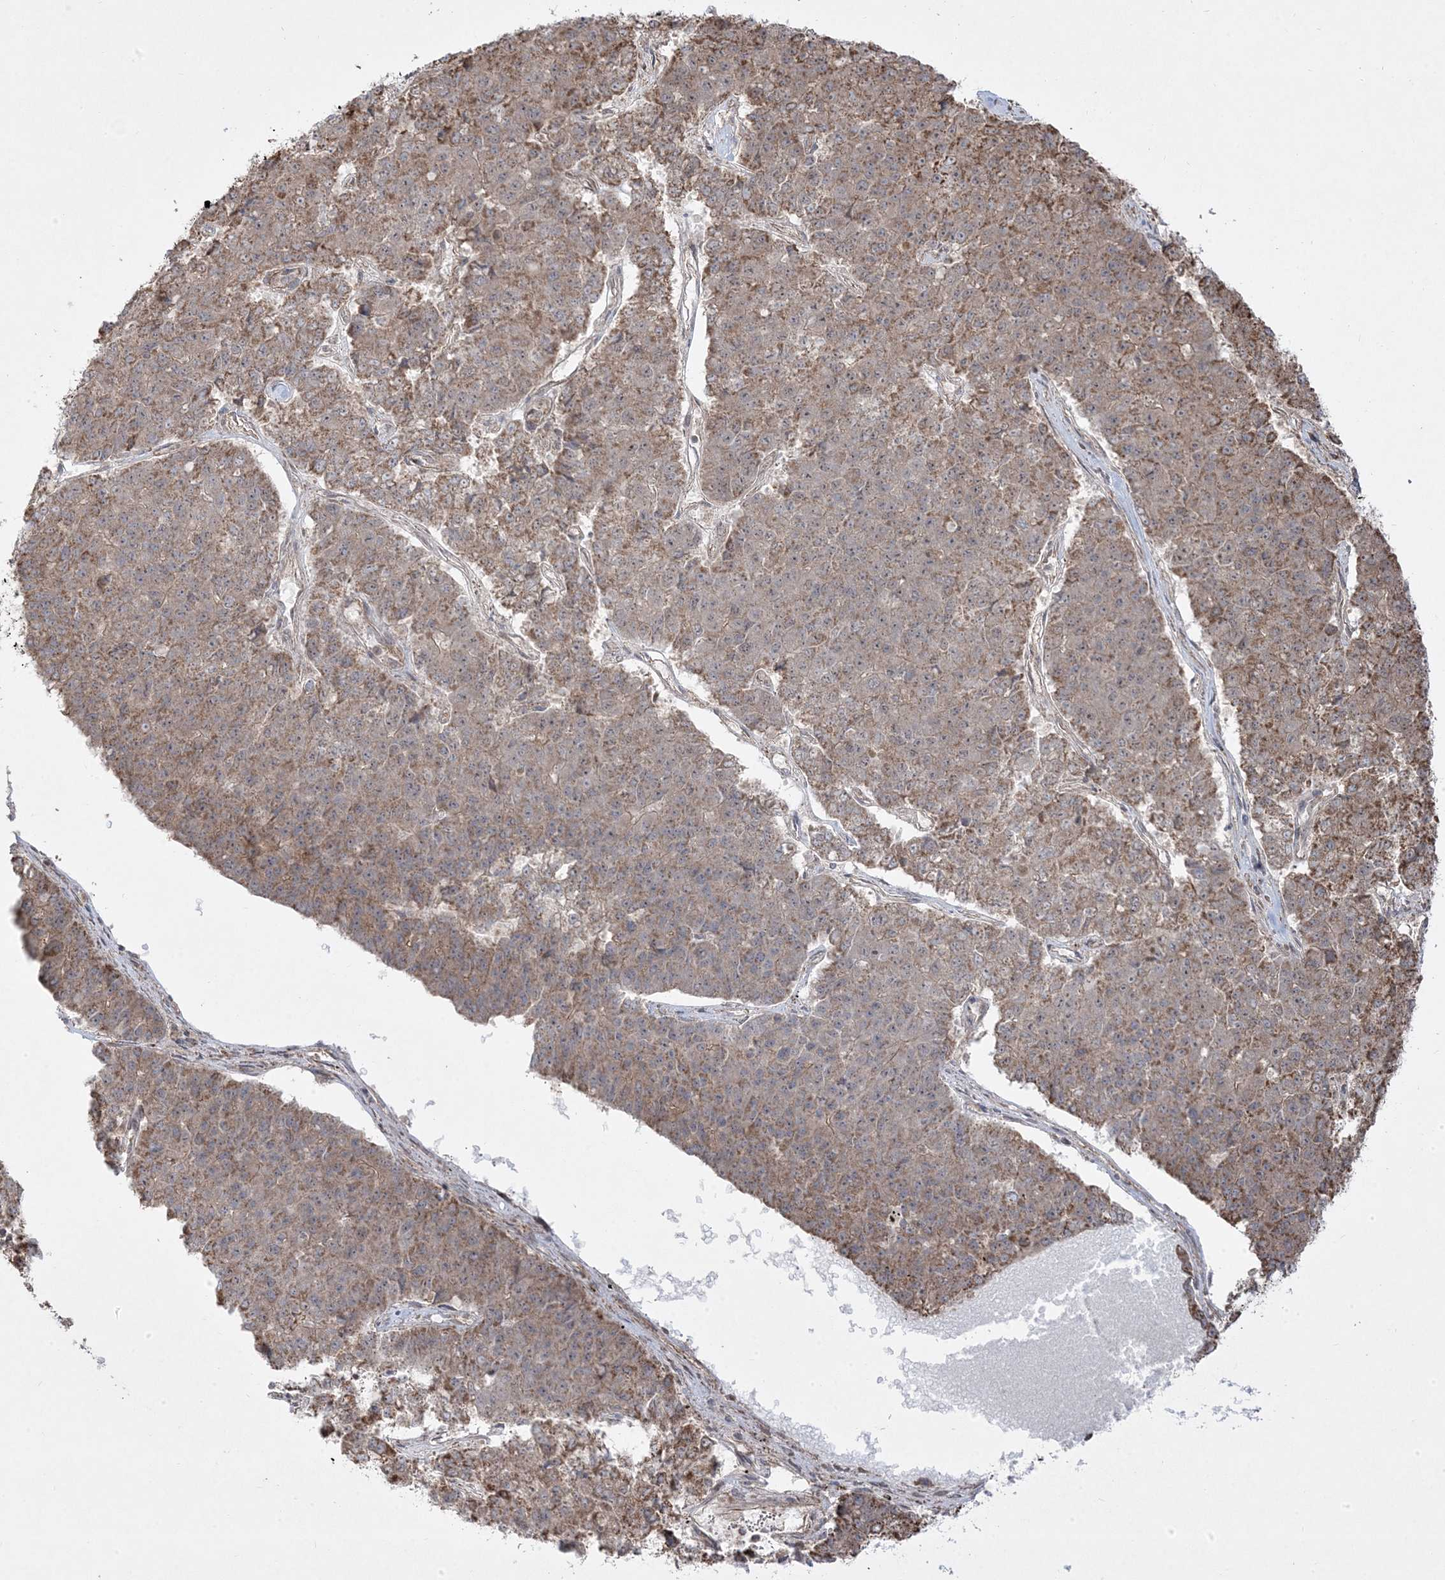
{"staining": {"intensity": "weak", "quantity": ">75%", "location": "cytoplasmic/membranous"}, "tissue": "pancreatic cancer", "cell_type": "Tumor cells", "image_type": "cancer", "snomed": [{"axis": "morphology", "description": "Adenocarcinoma, NOS"}, {"axis": "topography", "description": "Pancreas"}], "caption": "Weak cytoplasmic/membranous protein staining is seen in approximately >75% of tumor cells in pancreatic adenocarcinoma. Using DAB (3,3'-diaminobenzidine) (brown) and hematoxylin (blue) stains, captured at high magnification using brightfield microscopy.", "gene": "CLUAP1", "patient": {"sex": "male", "age": 50}}